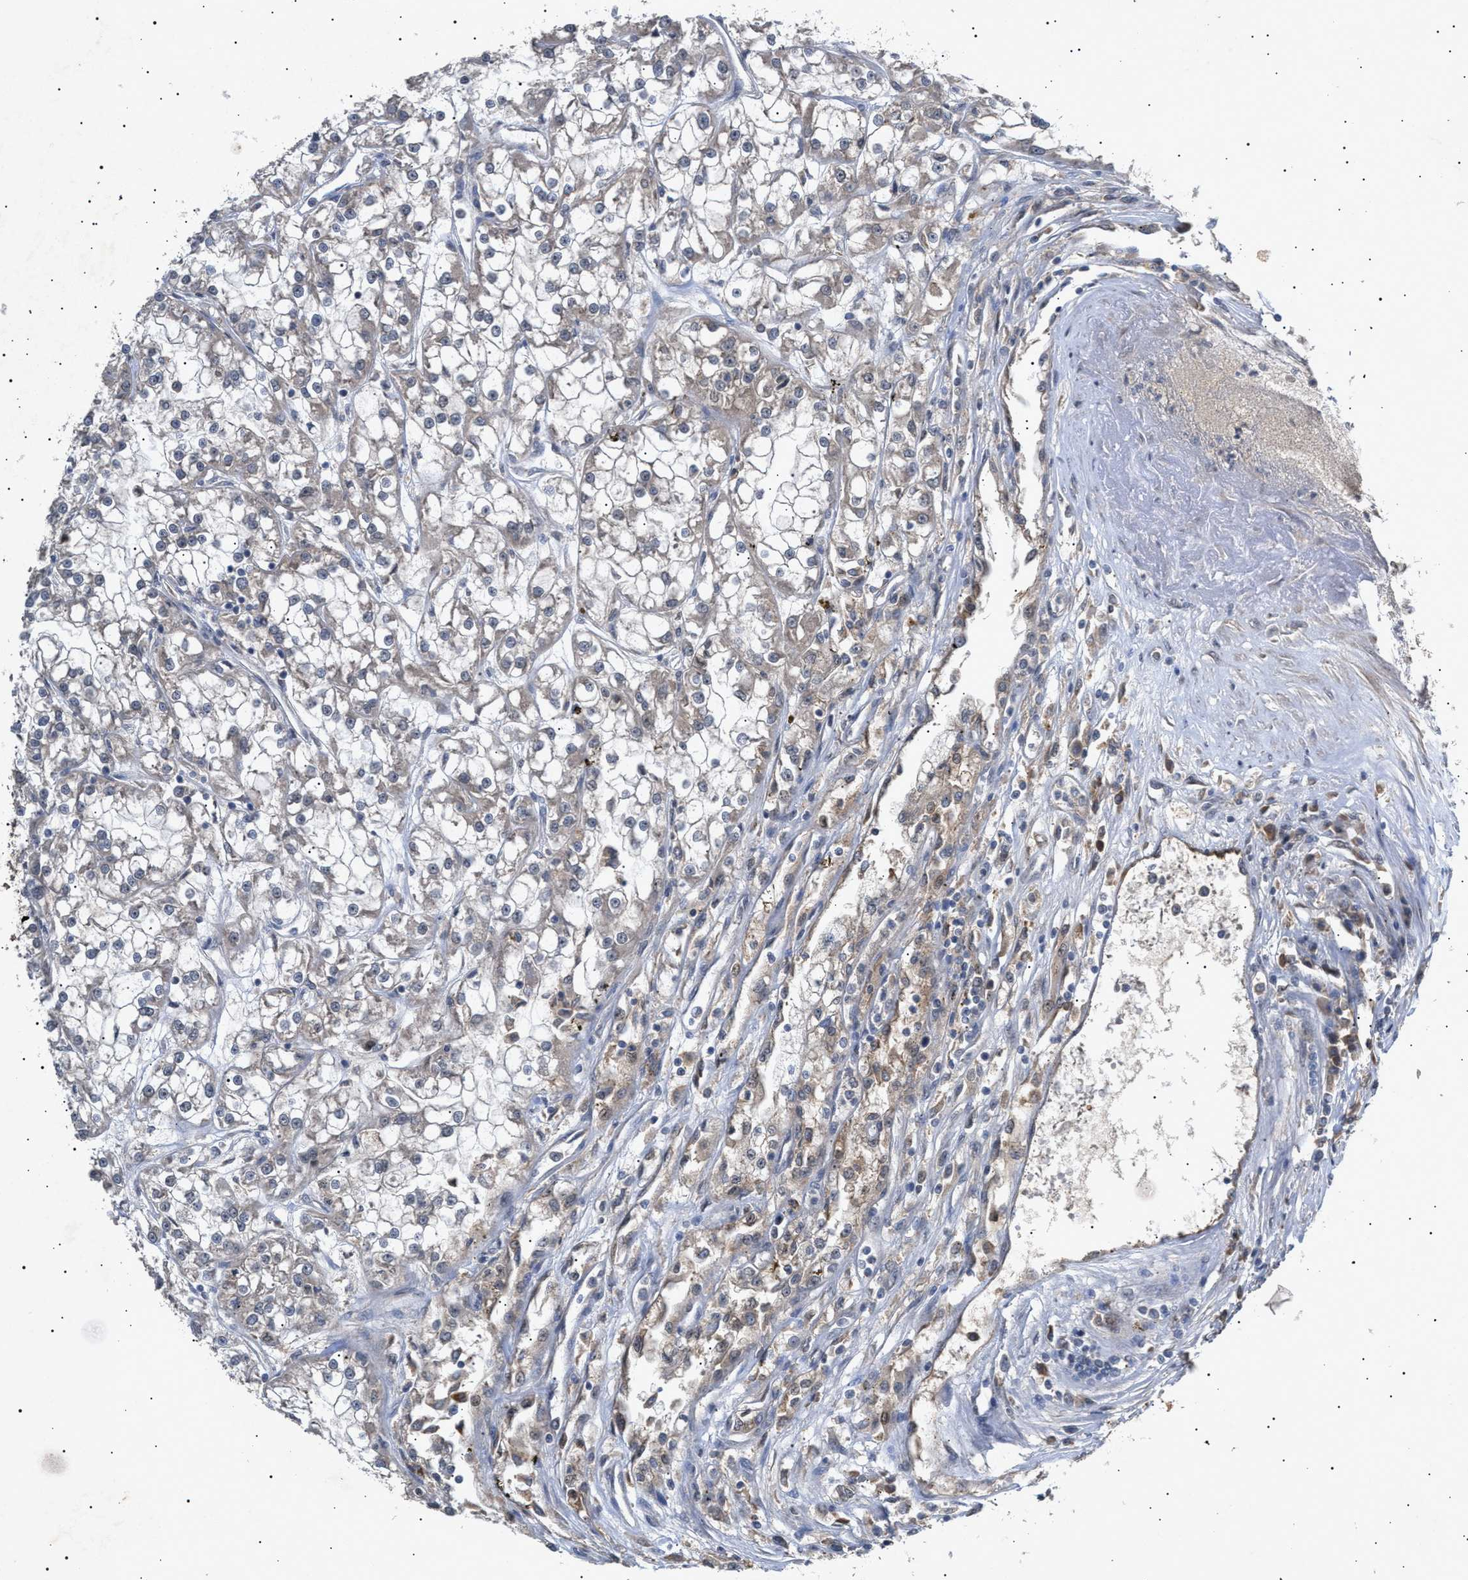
{"staining": {"intensity": "moderate", "quantity": "25%-75%", "location": "cytoplasmic/membranous"}, "tissue": "renal cancer", "cell_type": "Tumor cells", "image_type": "cancer", "snomed": [{"axis": "morphology", "description": "Adenocarcinoma, NOS"}, {"axis": "topography", "description": "Kidney"}], "caption": "This histopathology image exhibits immunohistochemistry staining of human renal cancer (adenocarcinoma), with medium moderate cytoplasmic/membranous expression in approximately 25%-75% of tumor cells.", "gene": "SIRT5", "patient": {"sex": "female", "age": 52}}